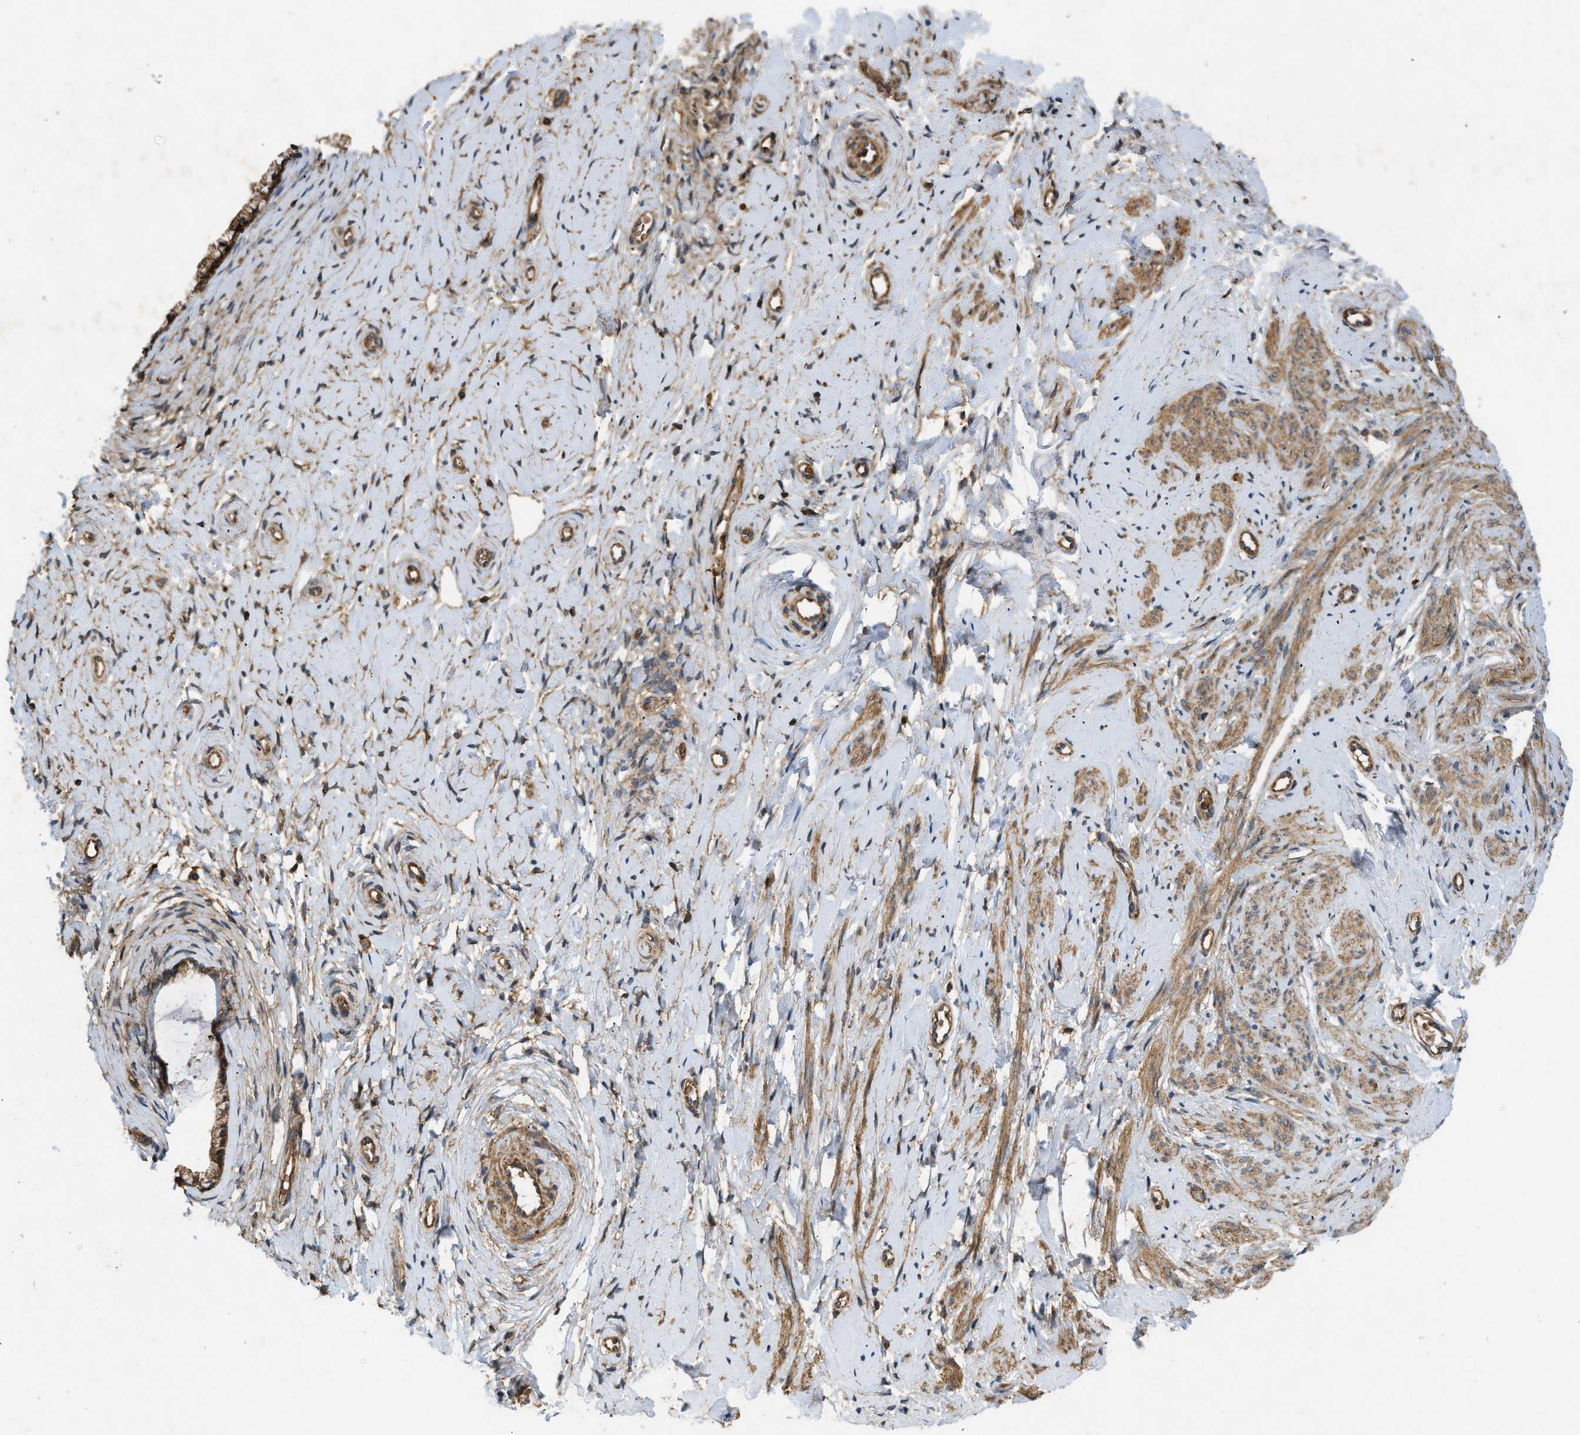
{"staining": {"intensity": "moderate", "quantity": ">75%", "location": "cytoplasmic/membranous"}, "tissue": "cervix", "cell_type": "Glandular cells", "image_type": "normal", "snomed": [{"axis": "morphology", "description": "Normal tissue, NOS"}, {"axis": "topography", "description": "Cervix"}], "caption": "Protein analysis of benign cervix displays moderate cytoplasmic/membranous positivity in approximately >75% of glandular cells.", "gene": "GNB4", "patient": {"sex": "female", "age": 72}}